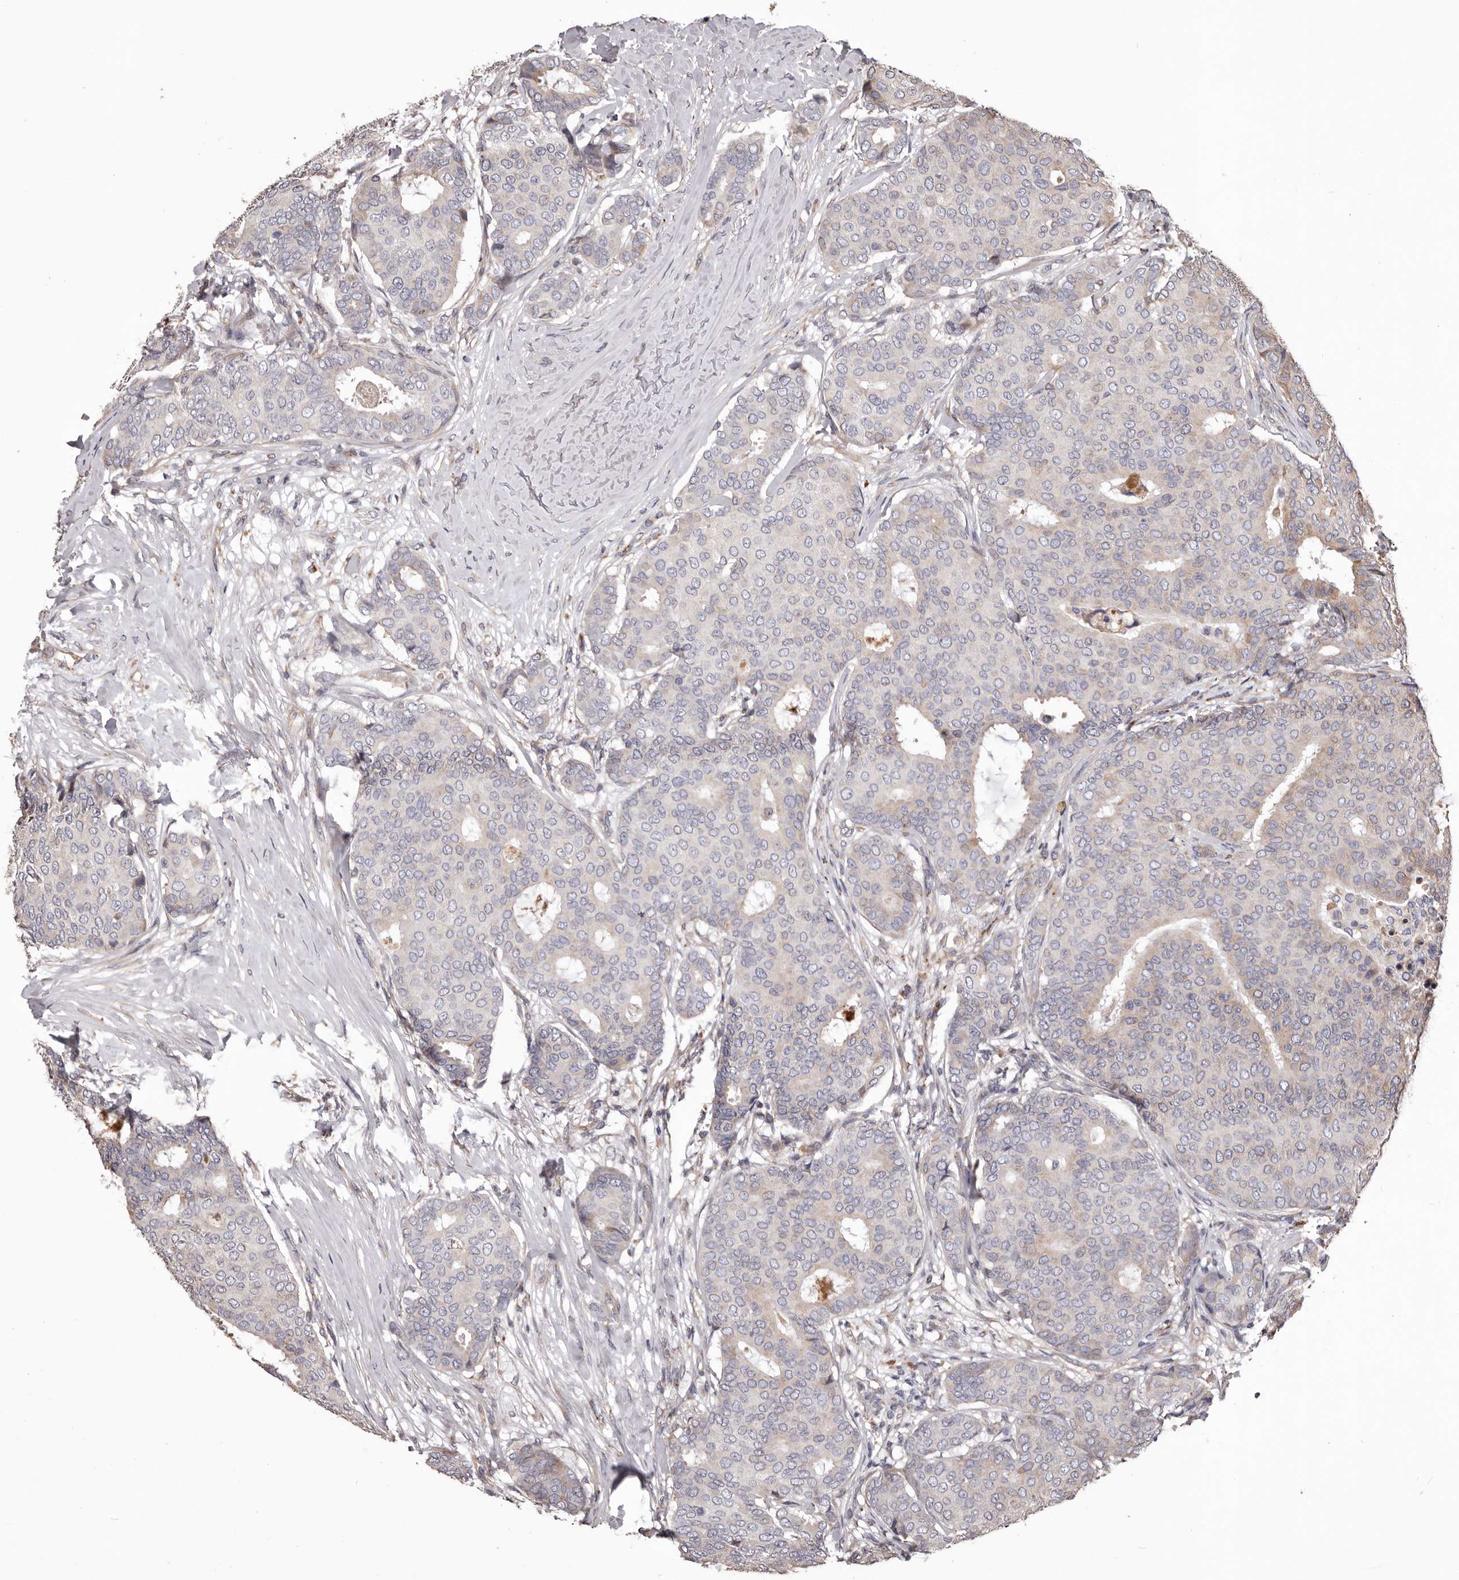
{"staining": {"intensity": "negative", "quantity": "none", "location": "none"}, "tissue": "breast cancer", "cell_type": "Tumor cells", "image_type": "cancer", "snomed": [{"axis": "morphology", "description": "Duct carcinoma"}, {"axis": "topography", "description": "Breast"}], "caption": "Human breast cancer stained for a protein using immunohistochemistry reveals no positivity in tumor cells.", "gene": "CEP104", "patient": {"sex": "female", "age": 75}}